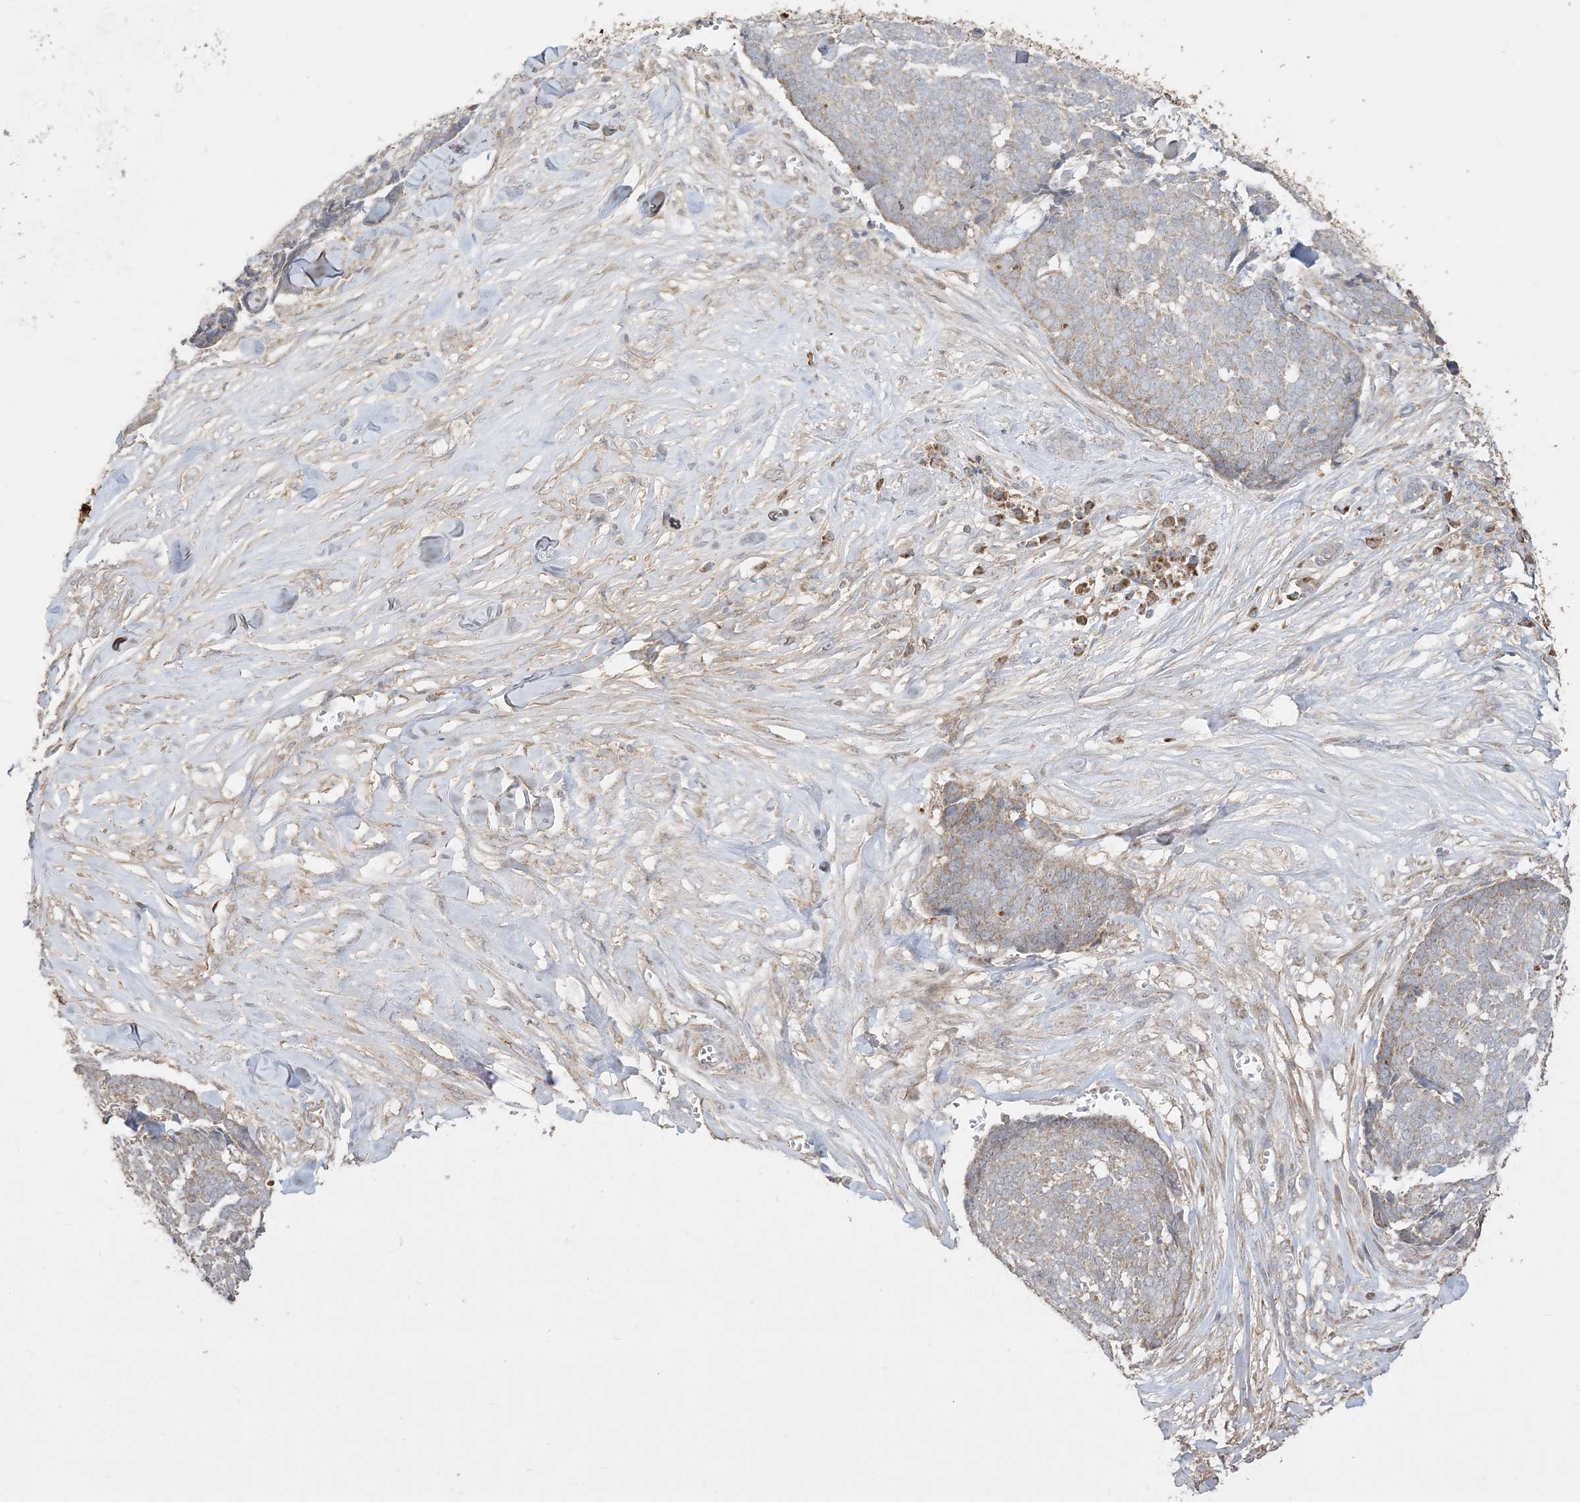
{"staining": {"intensity": "moderate", "quantity": "25%-75%", "location": "cytoplasmic/membranous"}, "tissue": "skin cancer", "cell_type": "Tumor cells", "image_type": "cancer", "snomed": [{"axis": "morphology", "description": "Basal cell carcinoma"}, {"axis": "topography", "description": "Skin"}], "caption": "An immunohistochemistry micrograph of tumor tissue is shown. Protein staining in brown shows moderate cytoplasmic/membranous positivity in basal cell carcinoma (skin) within tumor cells.", "gene": "SIRT3", "patient": {"sex": "male", "age": 84}}